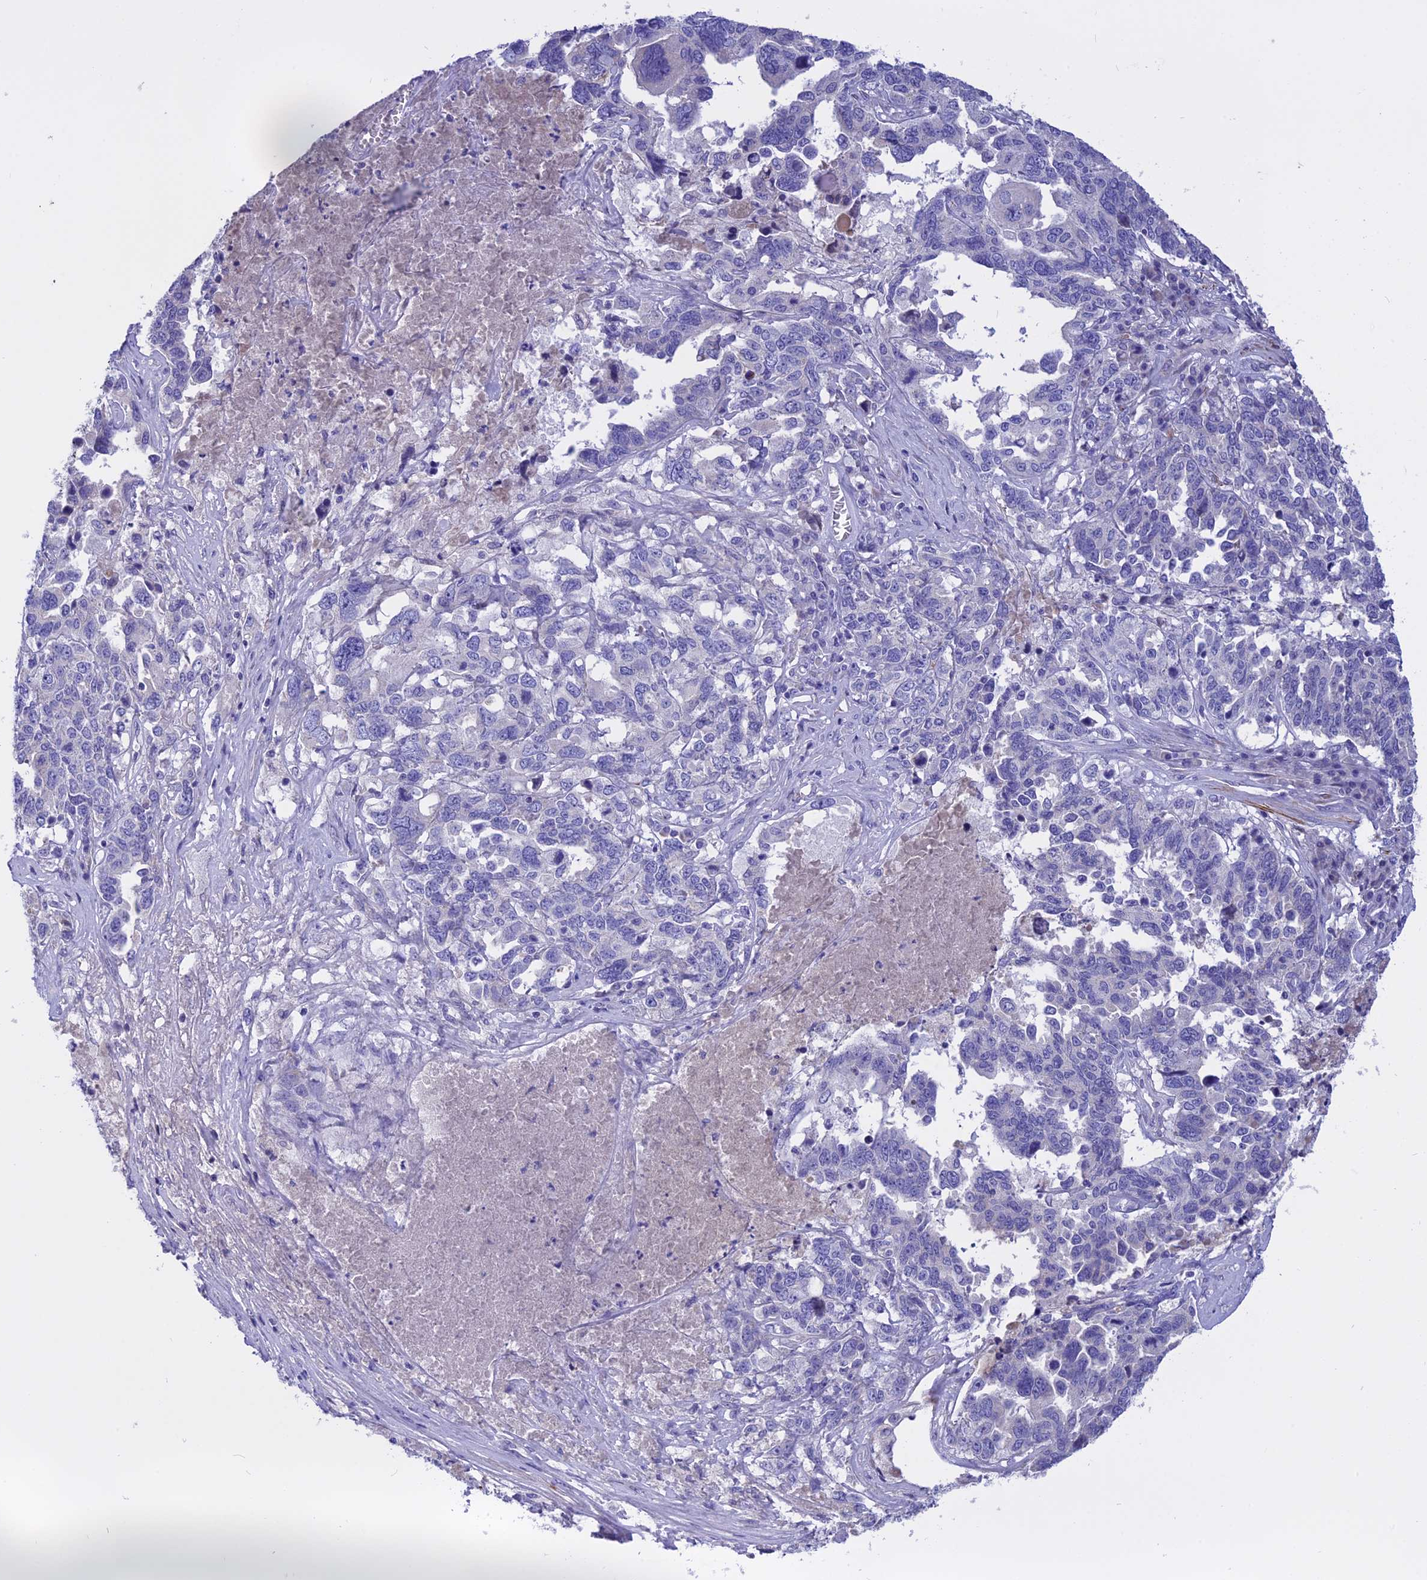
{"staining": {"intensity": "negative", "quantity": "none", "location": "none"}, "tissue": "ovarian cancer", "cell_type": "Tumor cells", "image_type": "cancer", "snomed": [{"axis": "morphology", "description": "Carcinoma, endometroid"}, {"axis": "topography", "description": "Ovary"}], "caption": "An immunohistochemistry (IHC) micrograph of ovarian endometroid carcinoma is shown. There is no staining in tumor cells of ovarian endometroid carcinoma.", "gene": "TMEM138", "patient": {"sex": "female", "age": 62}}